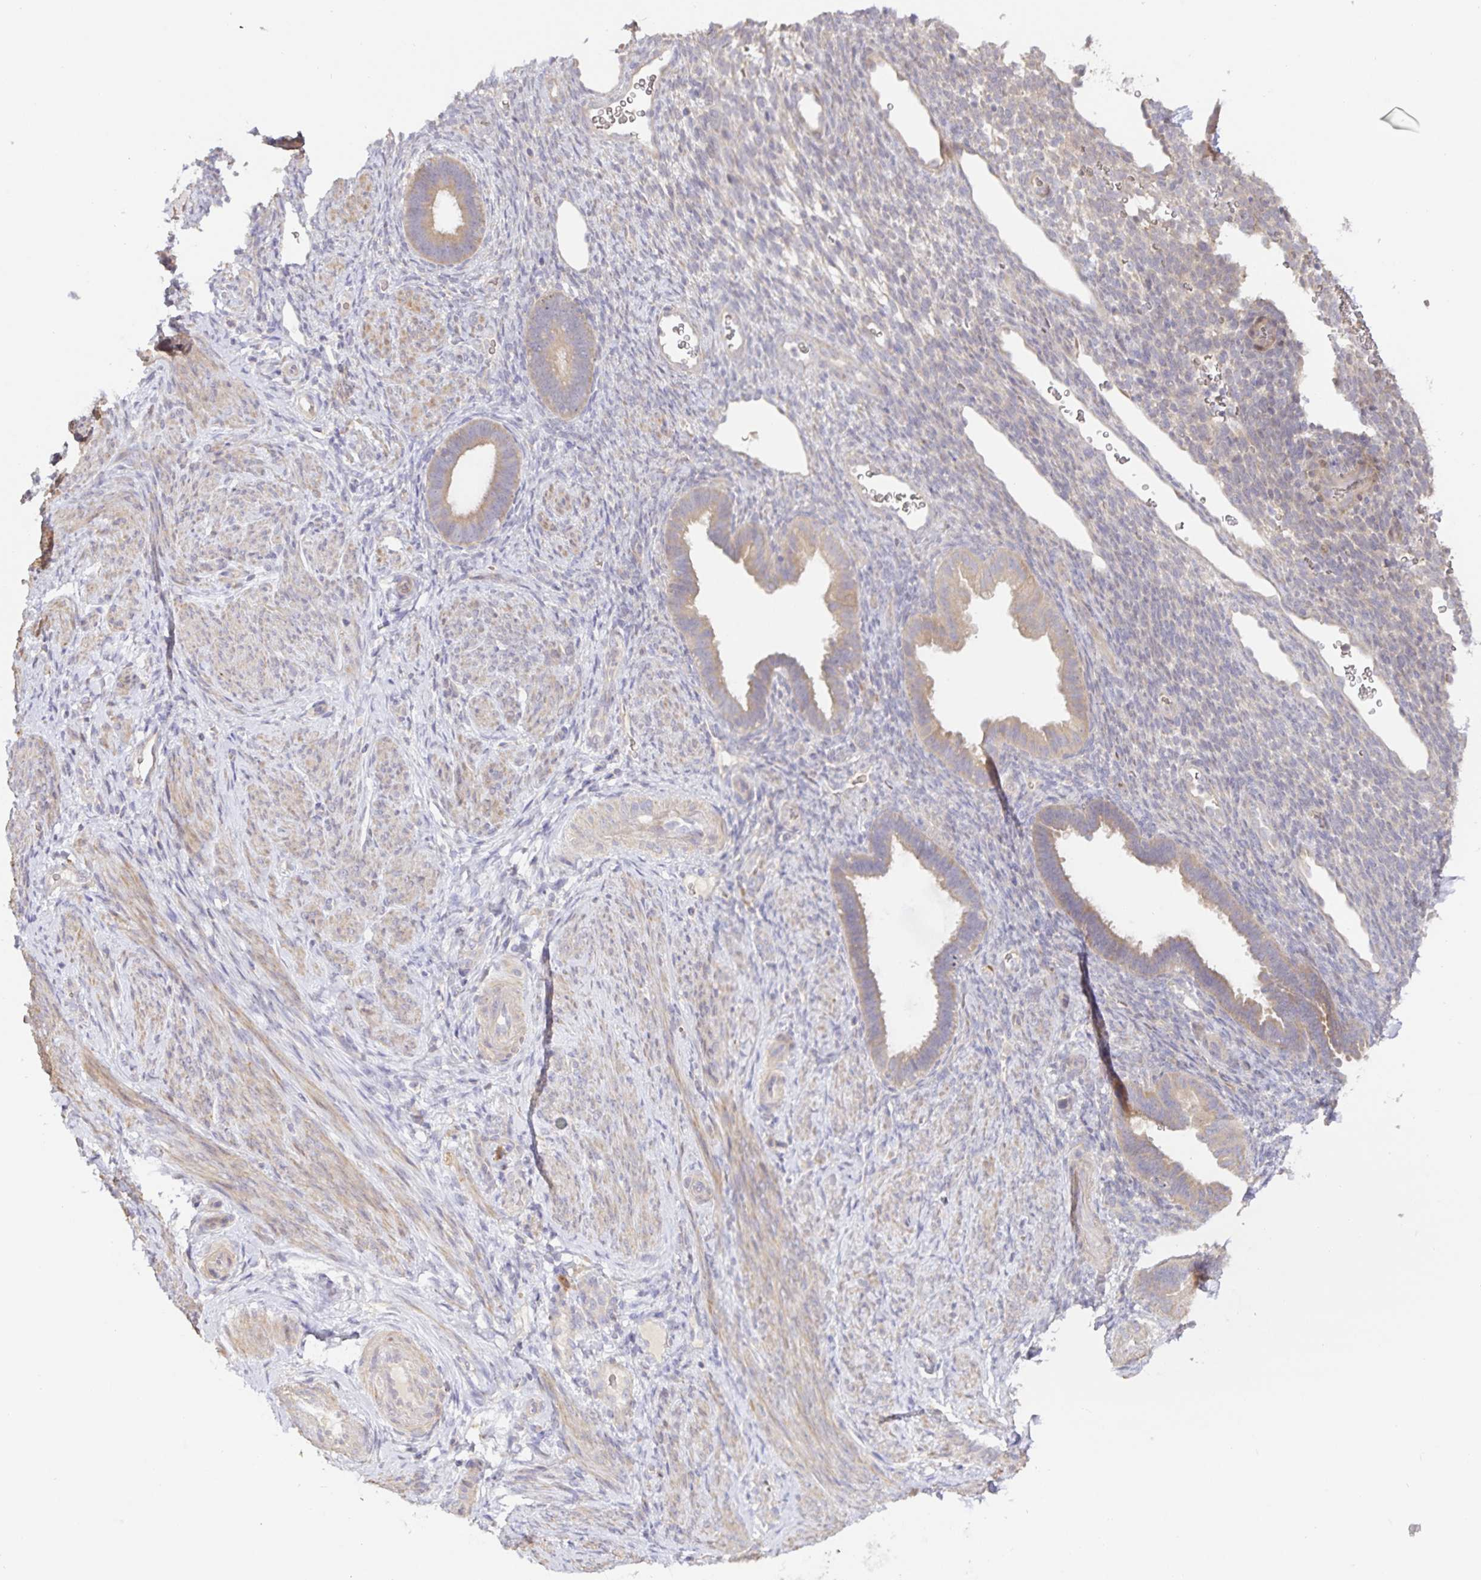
{"staining": {"intensity": "weak", "quantity": "<25%", "location": "cytoplasmic/membranous"}, "tissue": "endometrium", "cell_type": "Cells in endometrial stroma", "image_type": "normal", "snomed": [{"axis": "morphology", "description": "Normal tissue, NOS"}, {"axis": "topography", "description": "Endometrium"}], "caption": "Photomicrograph shows no protein expression in cells in endometrial stroma of normal endometrium.", "gene": "ZDHHC11B", "patient": {"sex": "female", "age": 34}}